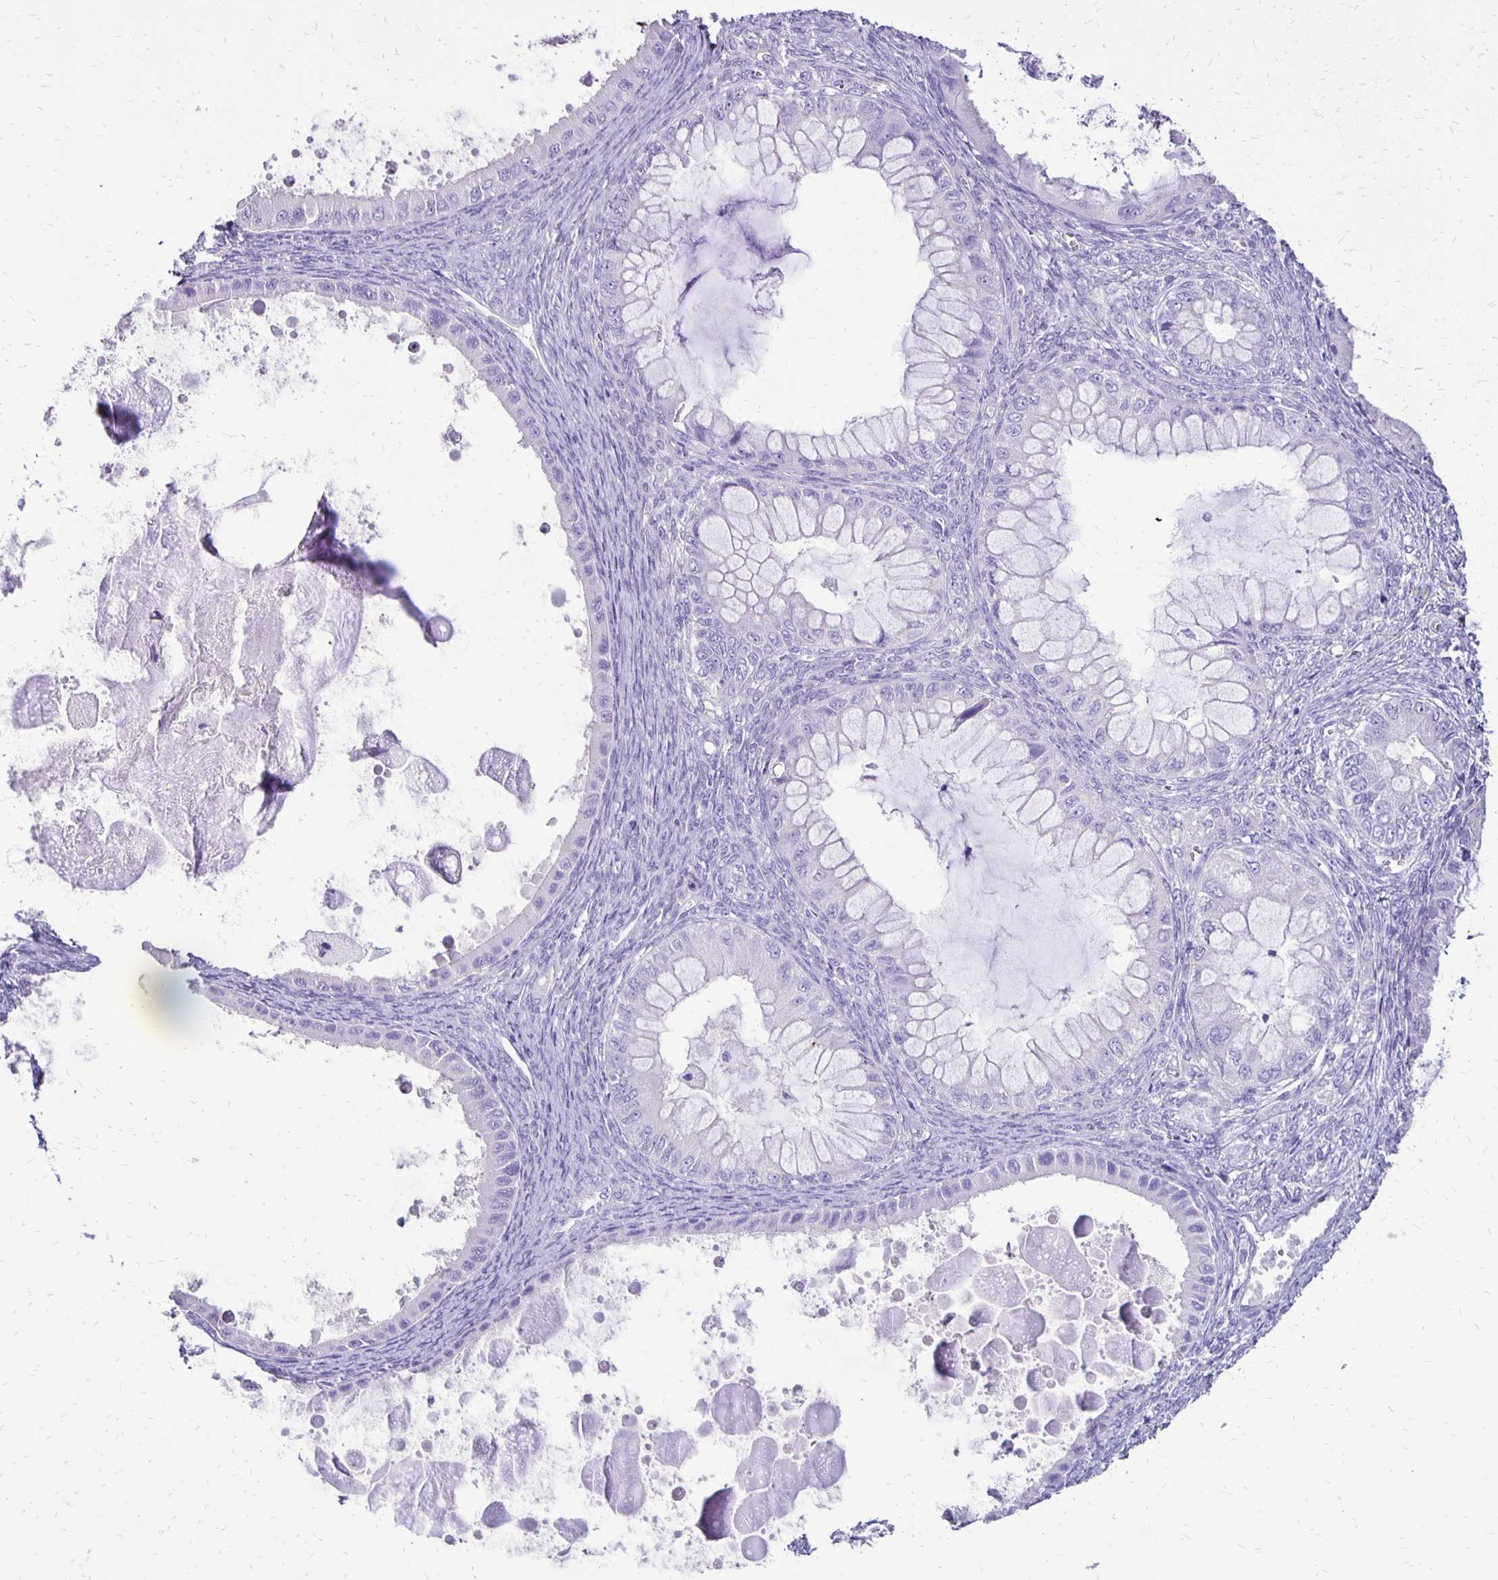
{"staining": {"intensity": "negative", "quantity": "none", "location": "none"}, "tissue": "ovarian cancer", "cell_type": "Tumor cells", "image_type": "cancer", "snomed": [{"axis": "morphology", "description": "Cystadenocarcinoma, mucinous, NOS"}, {"axis": "topography", "description": "Ovary"}], "caption": "This is an immunohistochemistry (IHC) micrograph of human ovarian cancer (mucinous cystadenocarcinoma). There is no expression in tumor cells.", "gene": "ANKRD45", "patient": {"sex": "female", "age": 64}}